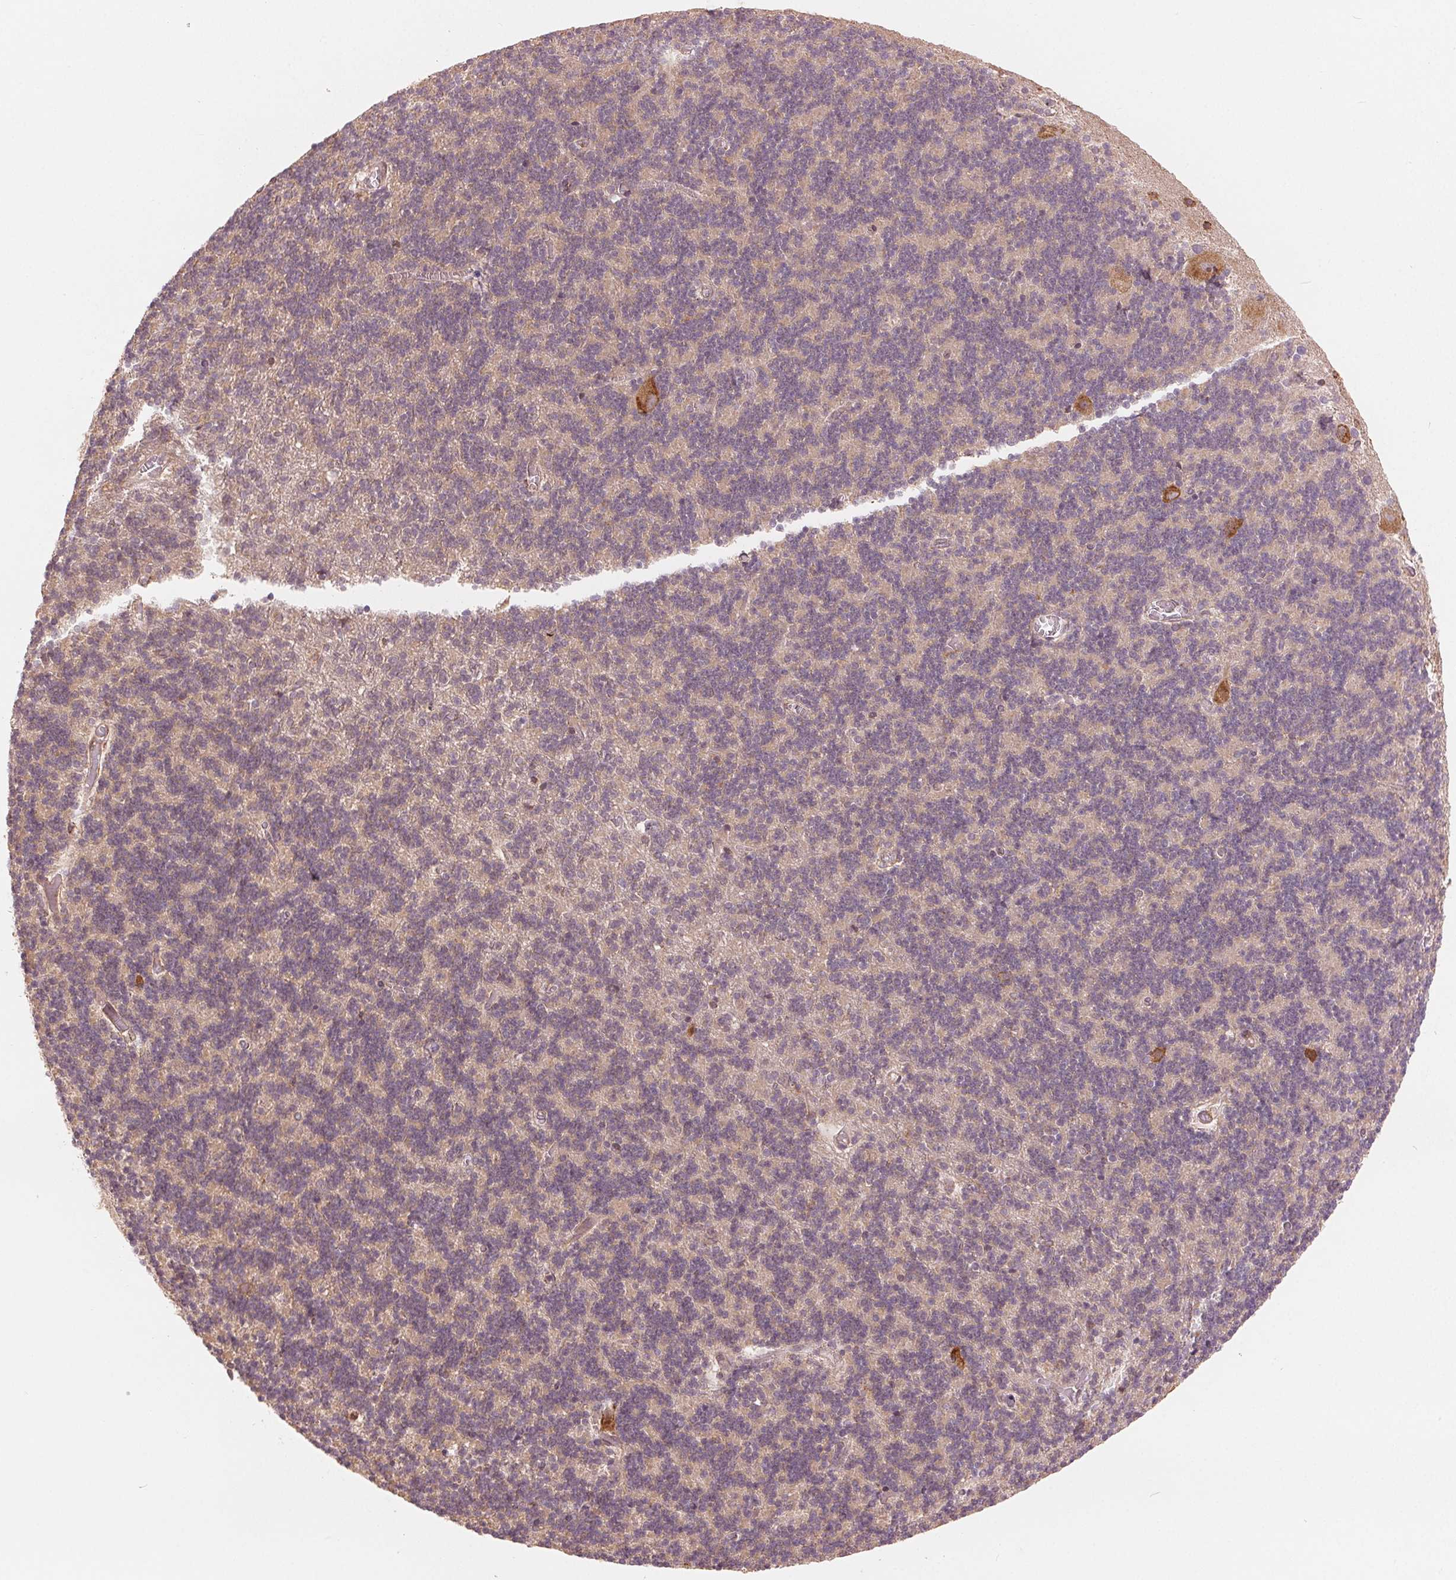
{"staining": {"intensity": "weak", "quantity": "<25%", "location": "cytoplasmic/membranous"}, "tissue": "cerebellum", "cell_type": "Cells in granular layer", "image_type": "normal", "snomed": [{"axis": "morphology", "description": "Normal tissue, NOS"}, {"axis": "topography", "description": "Cerebellum"}], "caption": "An immunohistochemistry histopathology image of unremarkable cerebellum is shown. There is no staining in cells in granular layer of cerebellum.", "gene": "SLC20A1", "patient": {"sex": "male", "age": 70}}